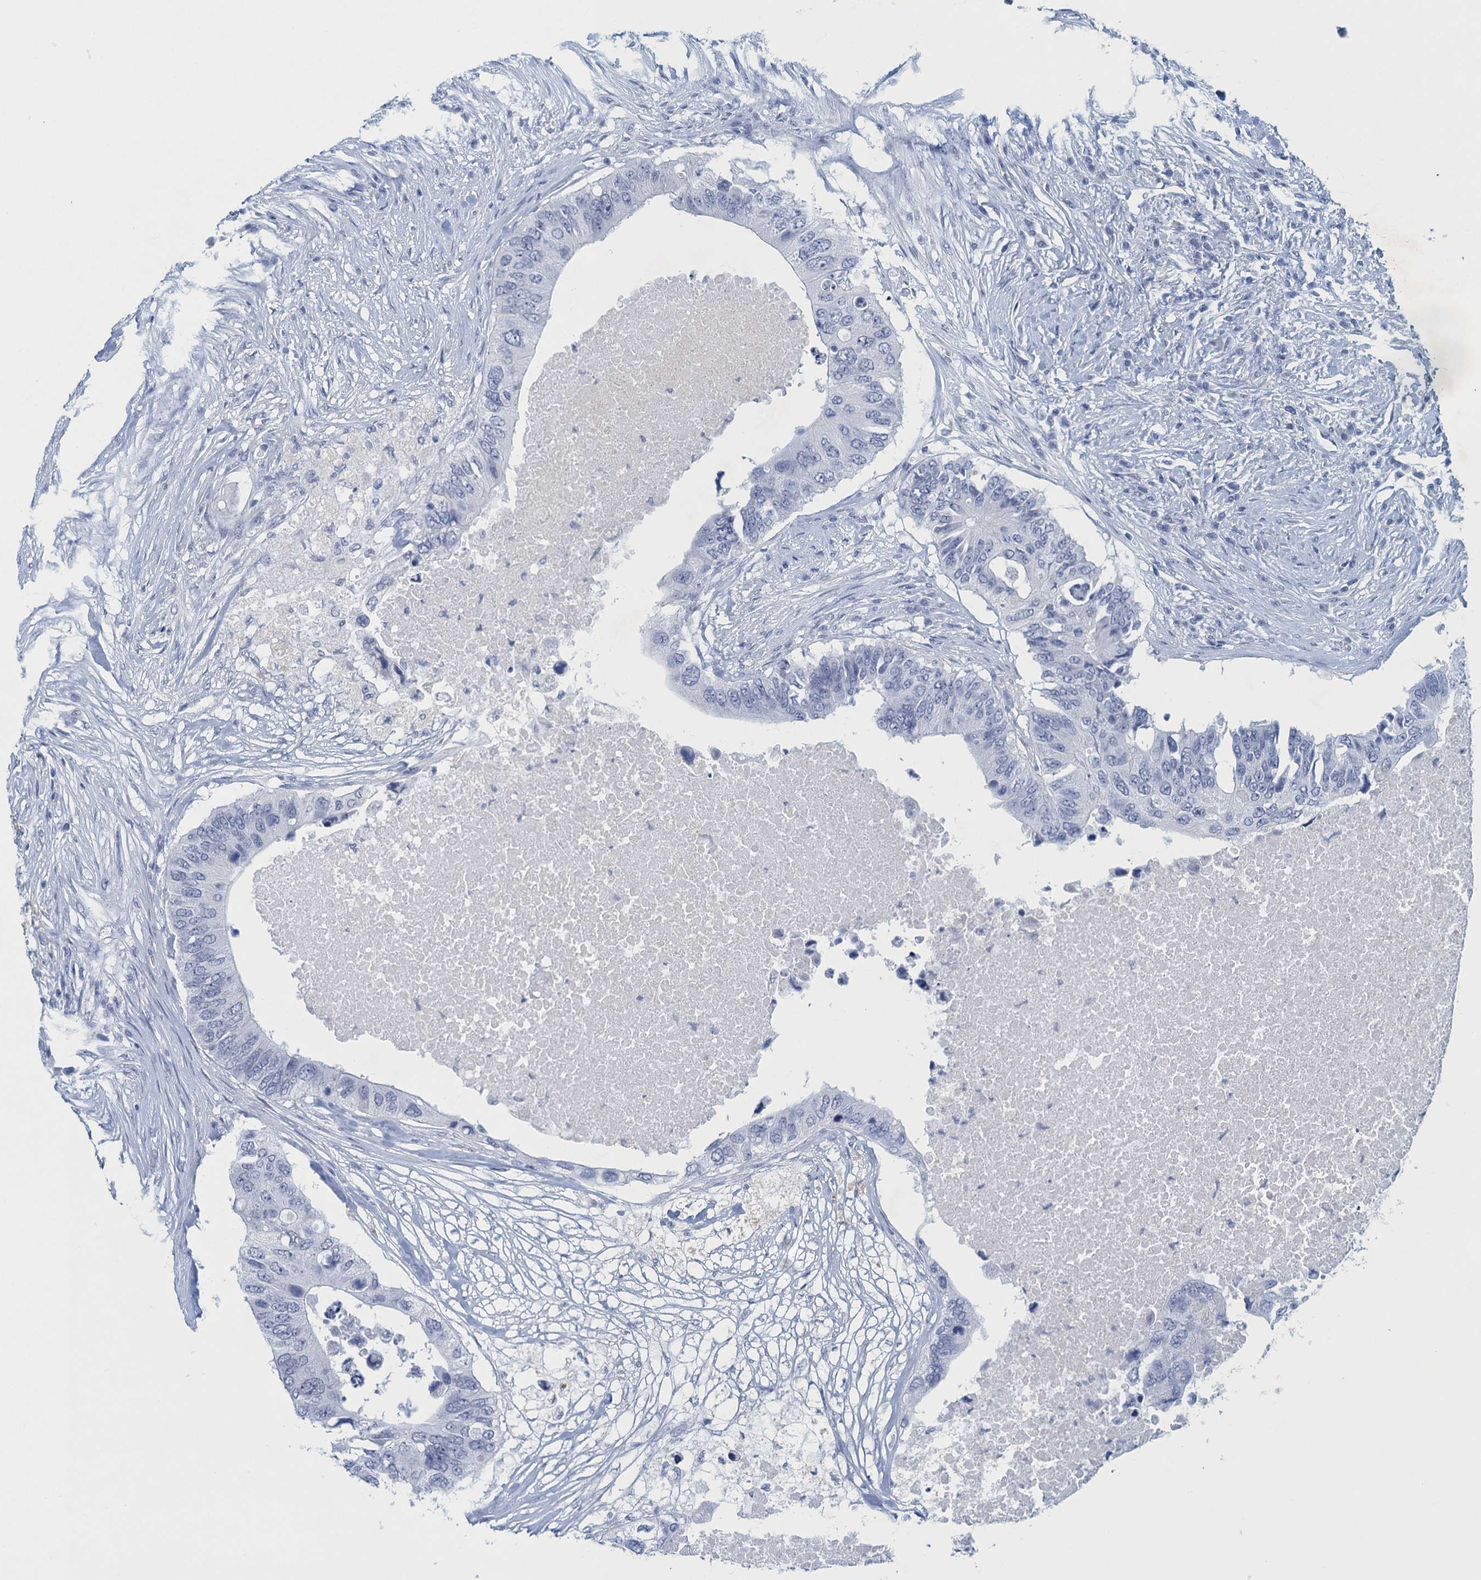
{"staining": {"intensity": "negative", "quantity": "none", "location": "none"}, "tissue": "colorectal cancer", "cell_type": "Tumor cells", "image_type": "cancer", "snomed": [{"axis": "morphology", "description": "Adenocarcinoma, NOS"}, {"axis": "topography", "description": "Colon"}], "caption": "The micrograph demonstrates no significant staining in tumor cells of adenocarcinoma (colorectal).", "gene": "ENSG00000131152", "patient": {"sex": "male", "age": 71}}